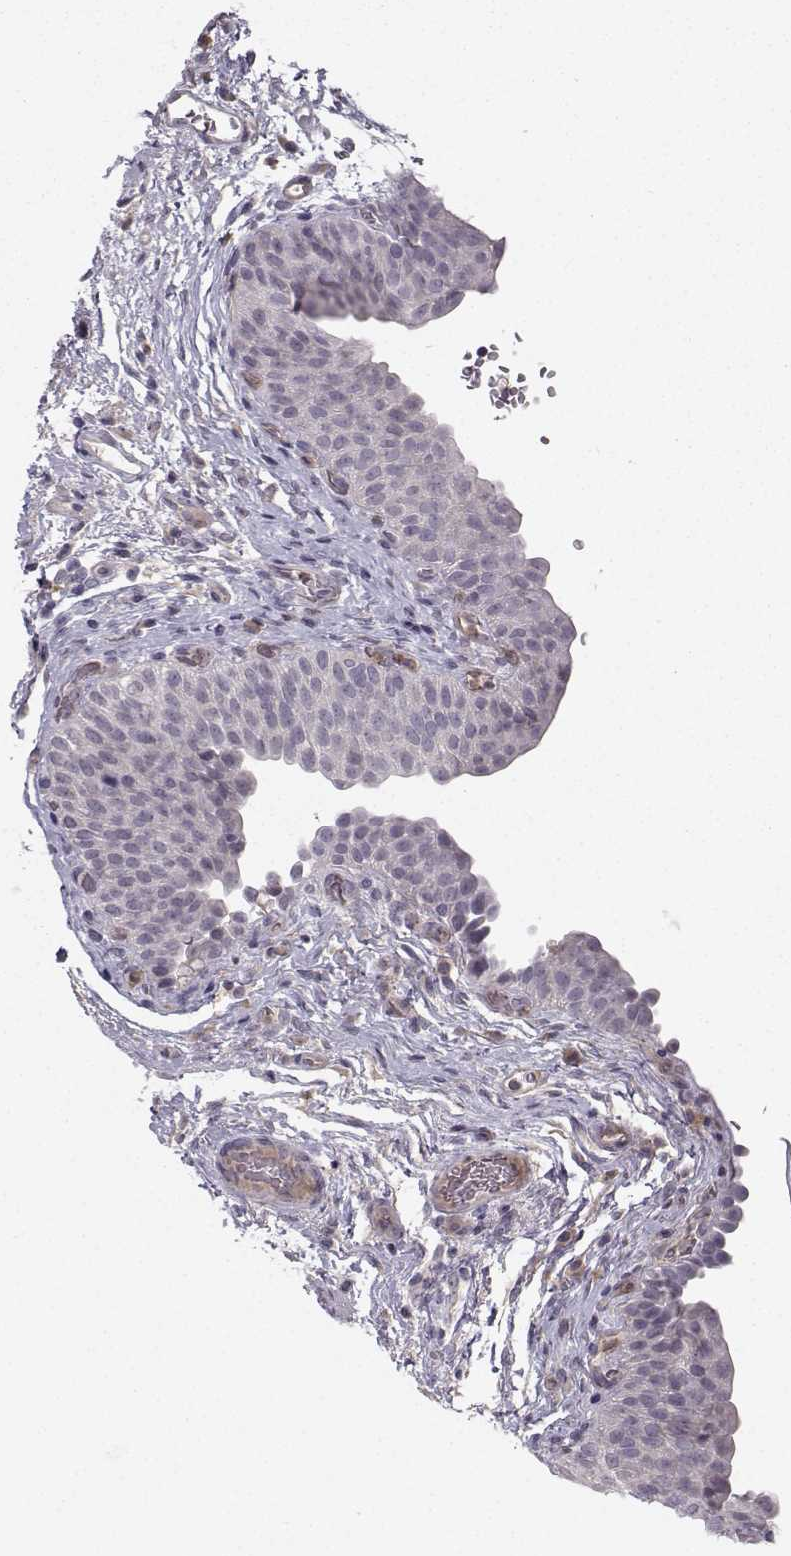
{"staining": {"intensity": "negative", "quantity": "none", "location": "none"}, "tissue": "urinary bladder", "cell_type": "Urothelial cells", "image_type": "normal", "snomed": [{"axis": "morphology", "description": "Normal tissue, NOS"}, {"axis": "topography", "description": "Urinary bladder"}], "caption": "Image shows no protein expression in urothelial cells of unremarkable urinary bladder. (DAB (3,3'-diaminobenzidine) immunohistochemistry (IHC), high magnification).", "gene": "OPRD1", "patient": {"sex": "male", "age": 66}}